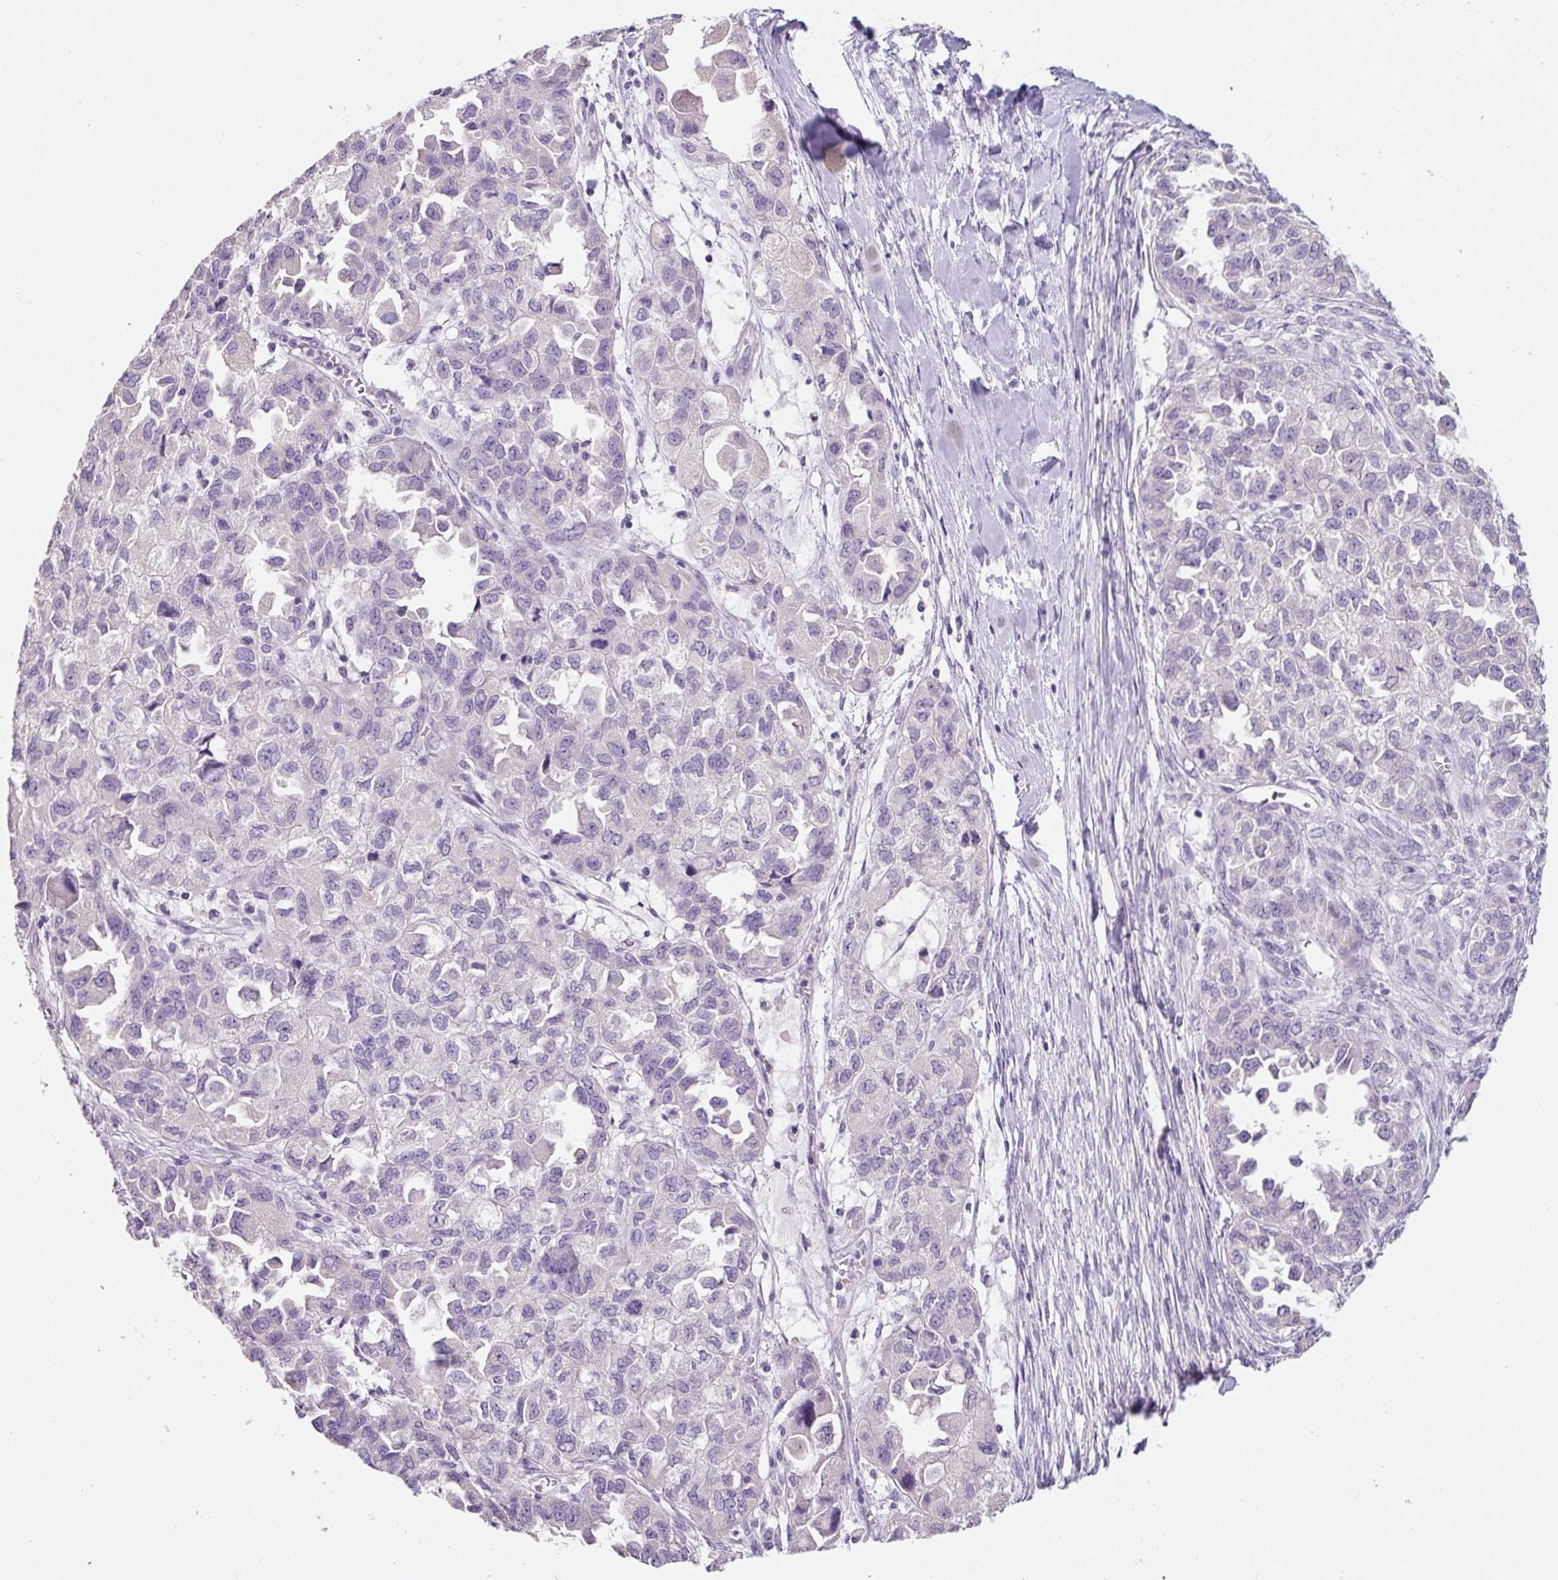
{"staining": {"intensity": "negative", "quantity": "none", "location": "none"}, "tissue": "ovarian cancer", "cell_type": "Tumor cells", "image_type": "cancer", "snomed": [{"axis": "morphology", "description": "Cystadenocarcinoma, serous, NOS"}, {"axis": "topography", "description": "Ovary"}], "caption": "High magnification brightfield microscopy of serous cystadenocarcinoma (ovarian) stained with DAB (3,3'-diaminobenzidine) (brown) and counterstained with hematoxylin (blue): tumor cells show no significant positivity.", "gene": "SYP", "patient": {"sex": "female", "age": 84}}